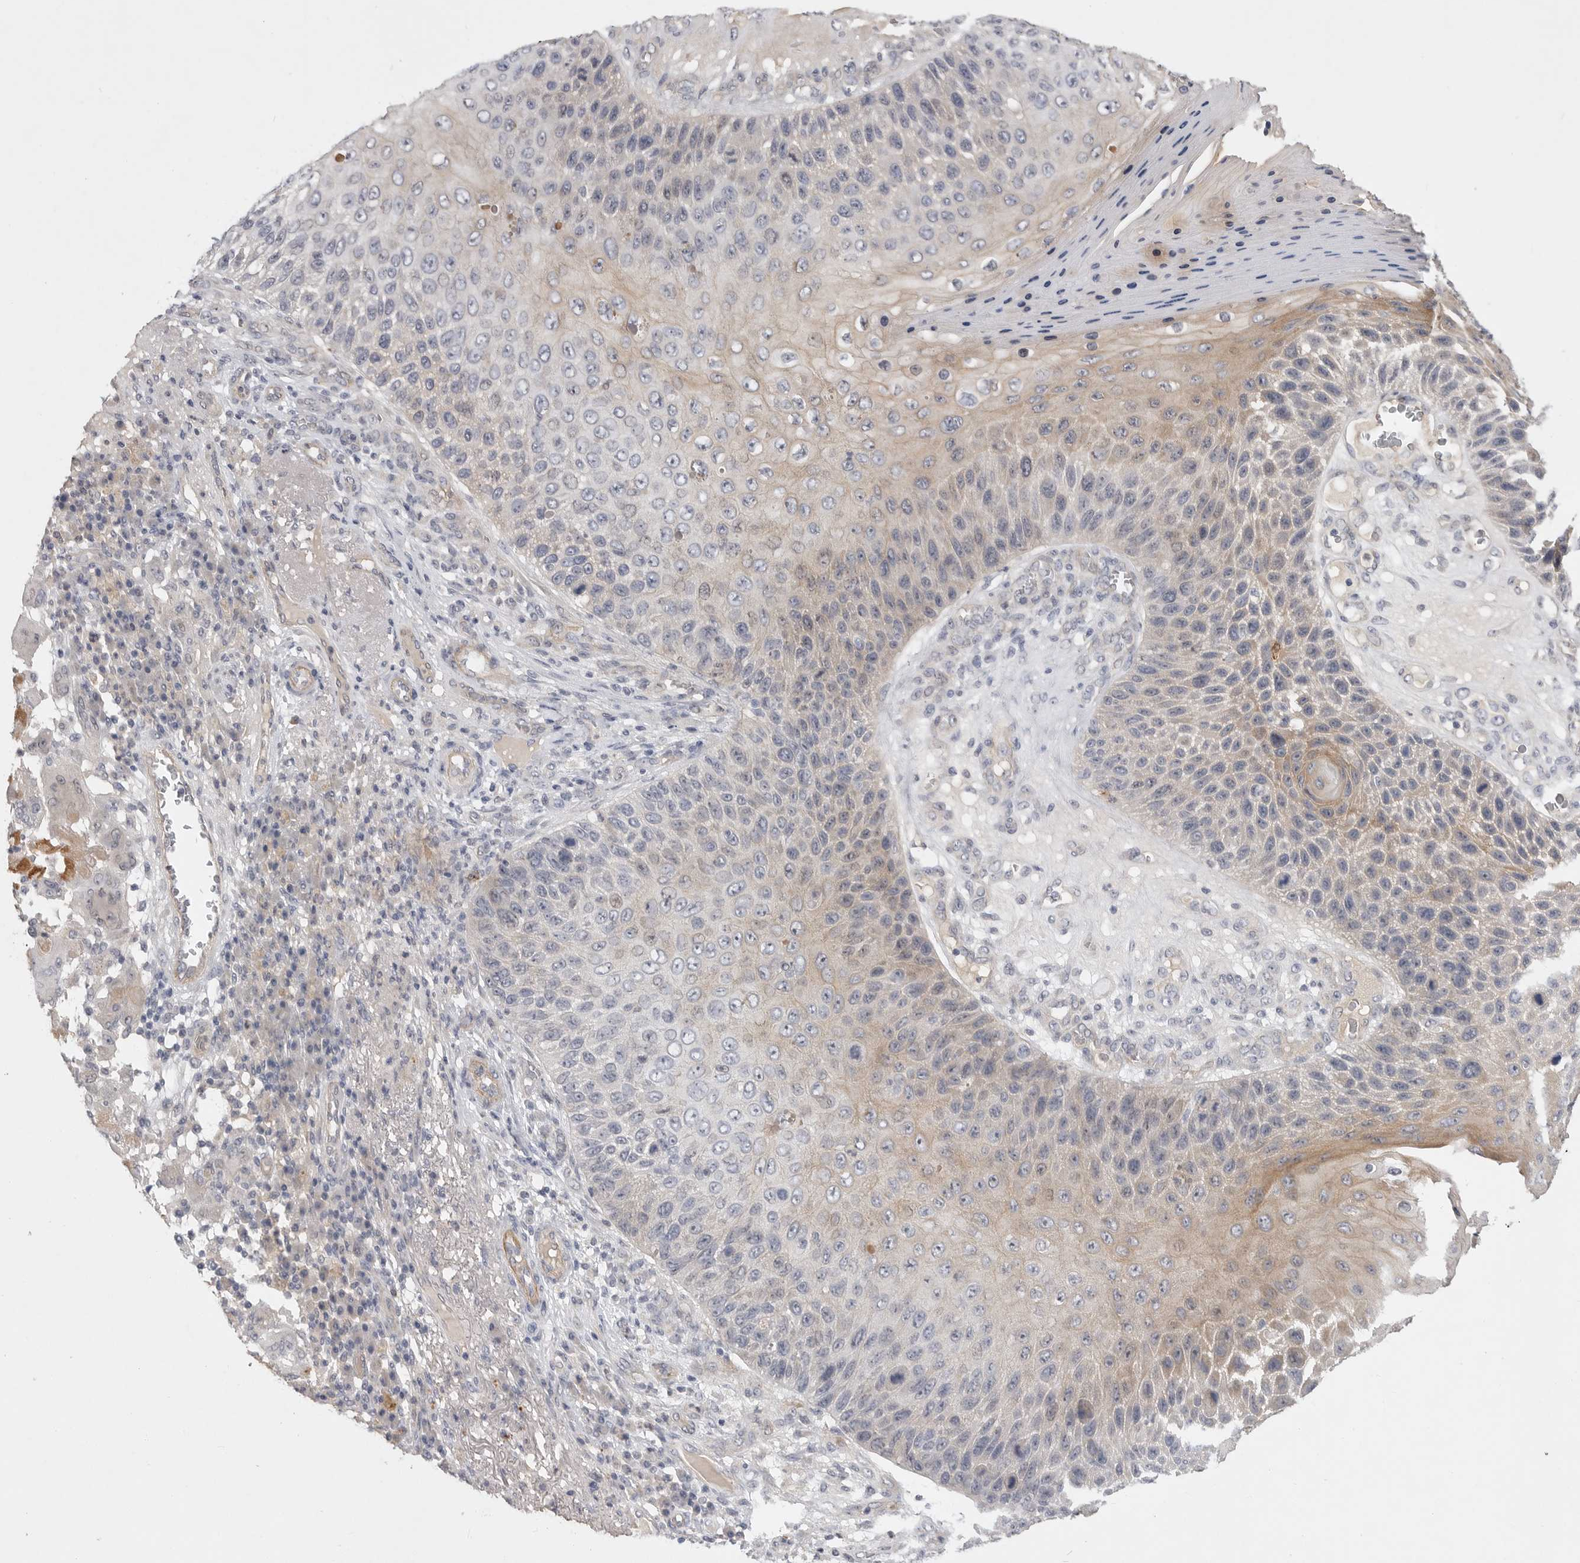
{"staining": {"intensity": "moderate", "quantity": "<25%", "location": "cytoplasmic/membranous"}, "tissue": "skin cancer", "cell_type": "Tumor cells", "image_type": "cancer", "snomed": [{"axis": "morphology", "description": "Squamous cell carcinoma, NOS"}, {"axis": "topography", "description": "Skin"}], "caption": "A histopathology image showing moderate cytoplasmic/membranous staining in about <25% of tumor cells in squamous cell carcinoma (skin), as visualized by brown immunohistochemical staining.", "gene": "ITGAD", "patient": {"sex": "female", "age": 88}}